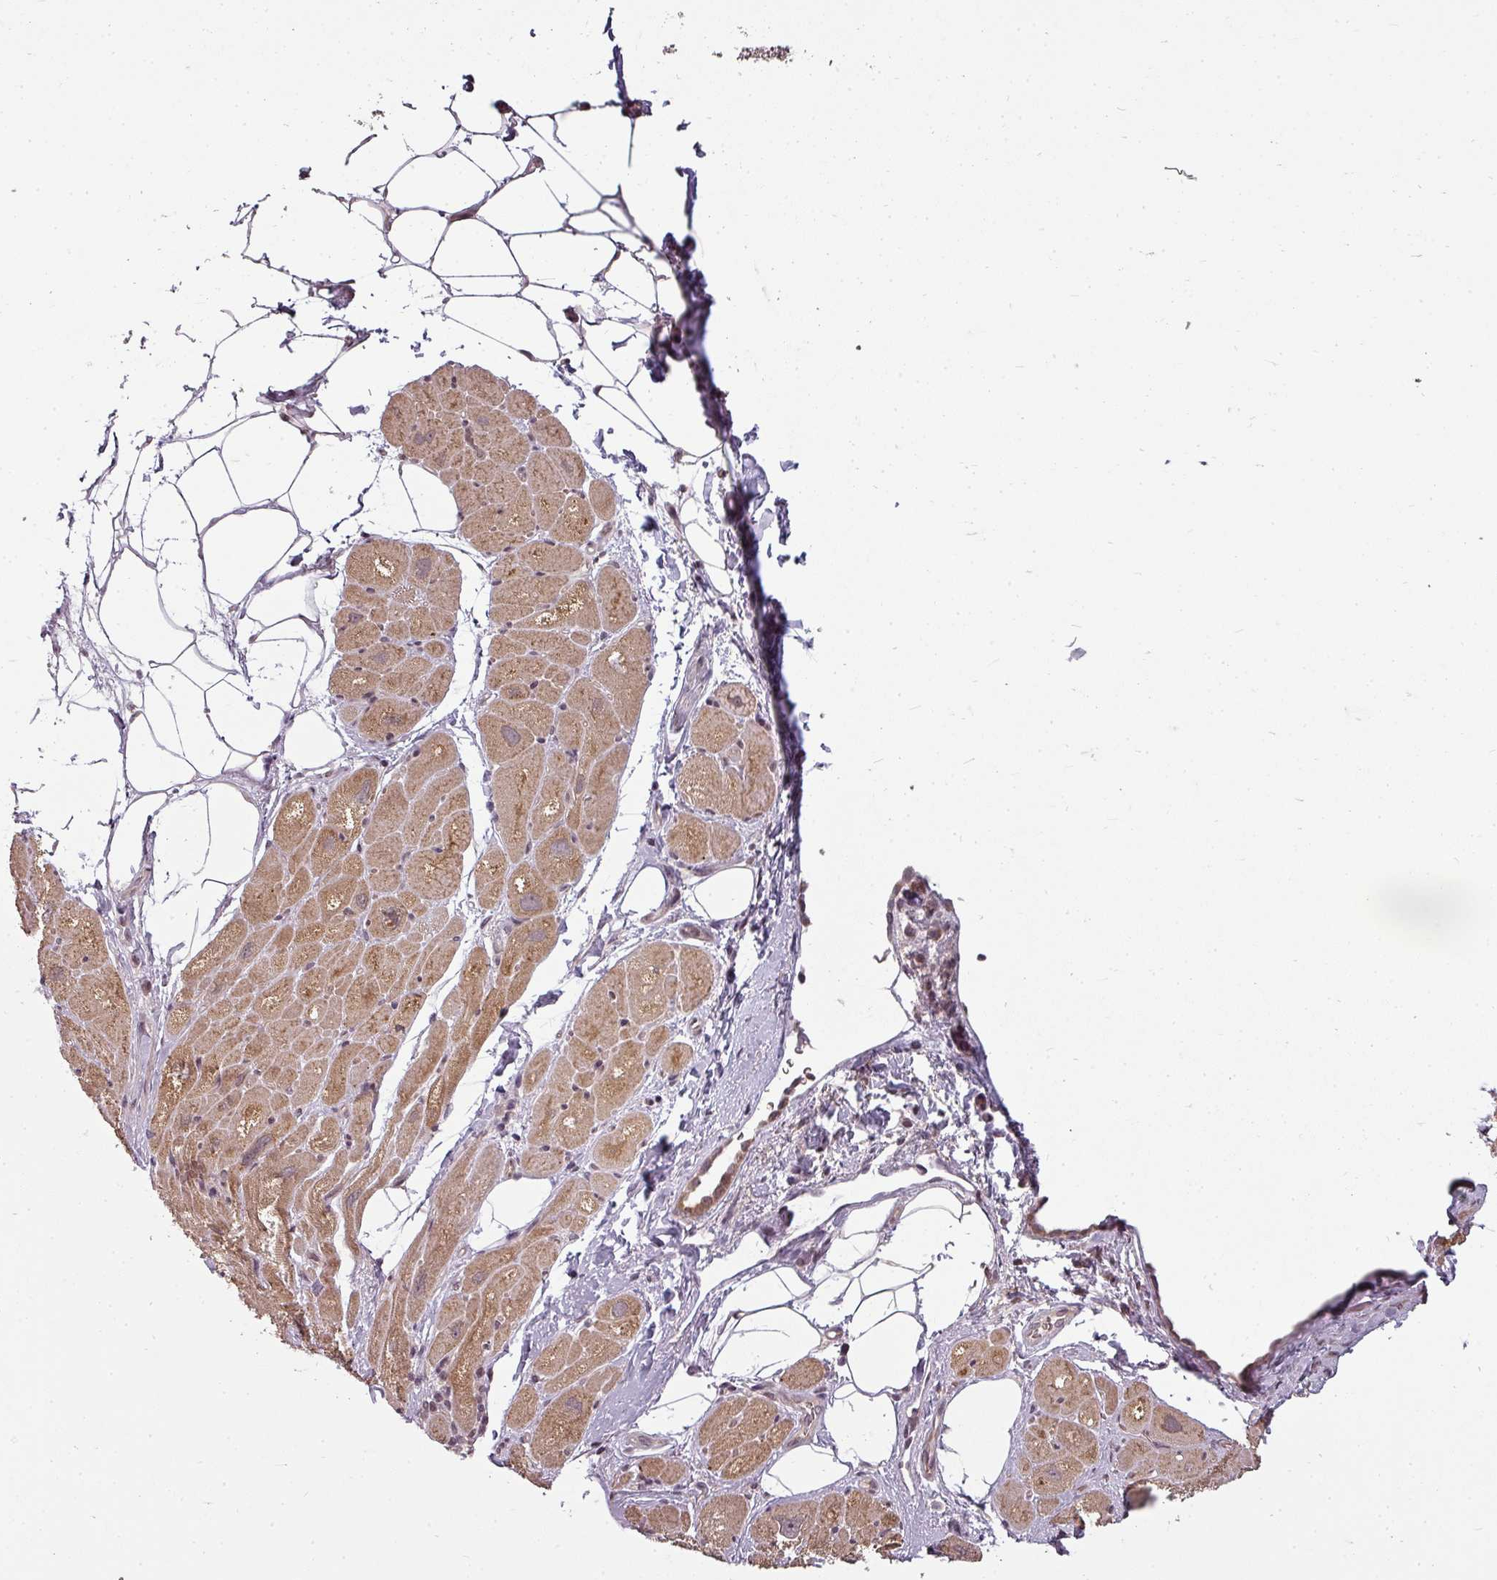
{"staining": {"intensity": "moderate", "quantity": ">75%", "location": "cytoplasmic/membranous"}, "tissue": "heart muscle", "cell_type": "Cardiomyocytes", "image_type": "normal", "snomed": [{"axis": "morphology", "description": "Normal tissue, NOS"}, {"axis": "topography", "description": "Heart"}], "caption": "Cardiomyocytes show medium levels of moderate cytoplasmic/membranous expression in about >75% of cells in normal heart muscle. (brown staining indicates protein expression, while blue staining denotes nuclei).", "gene": "CLIC1", "patient": {"sex": "male", "age": 50}}